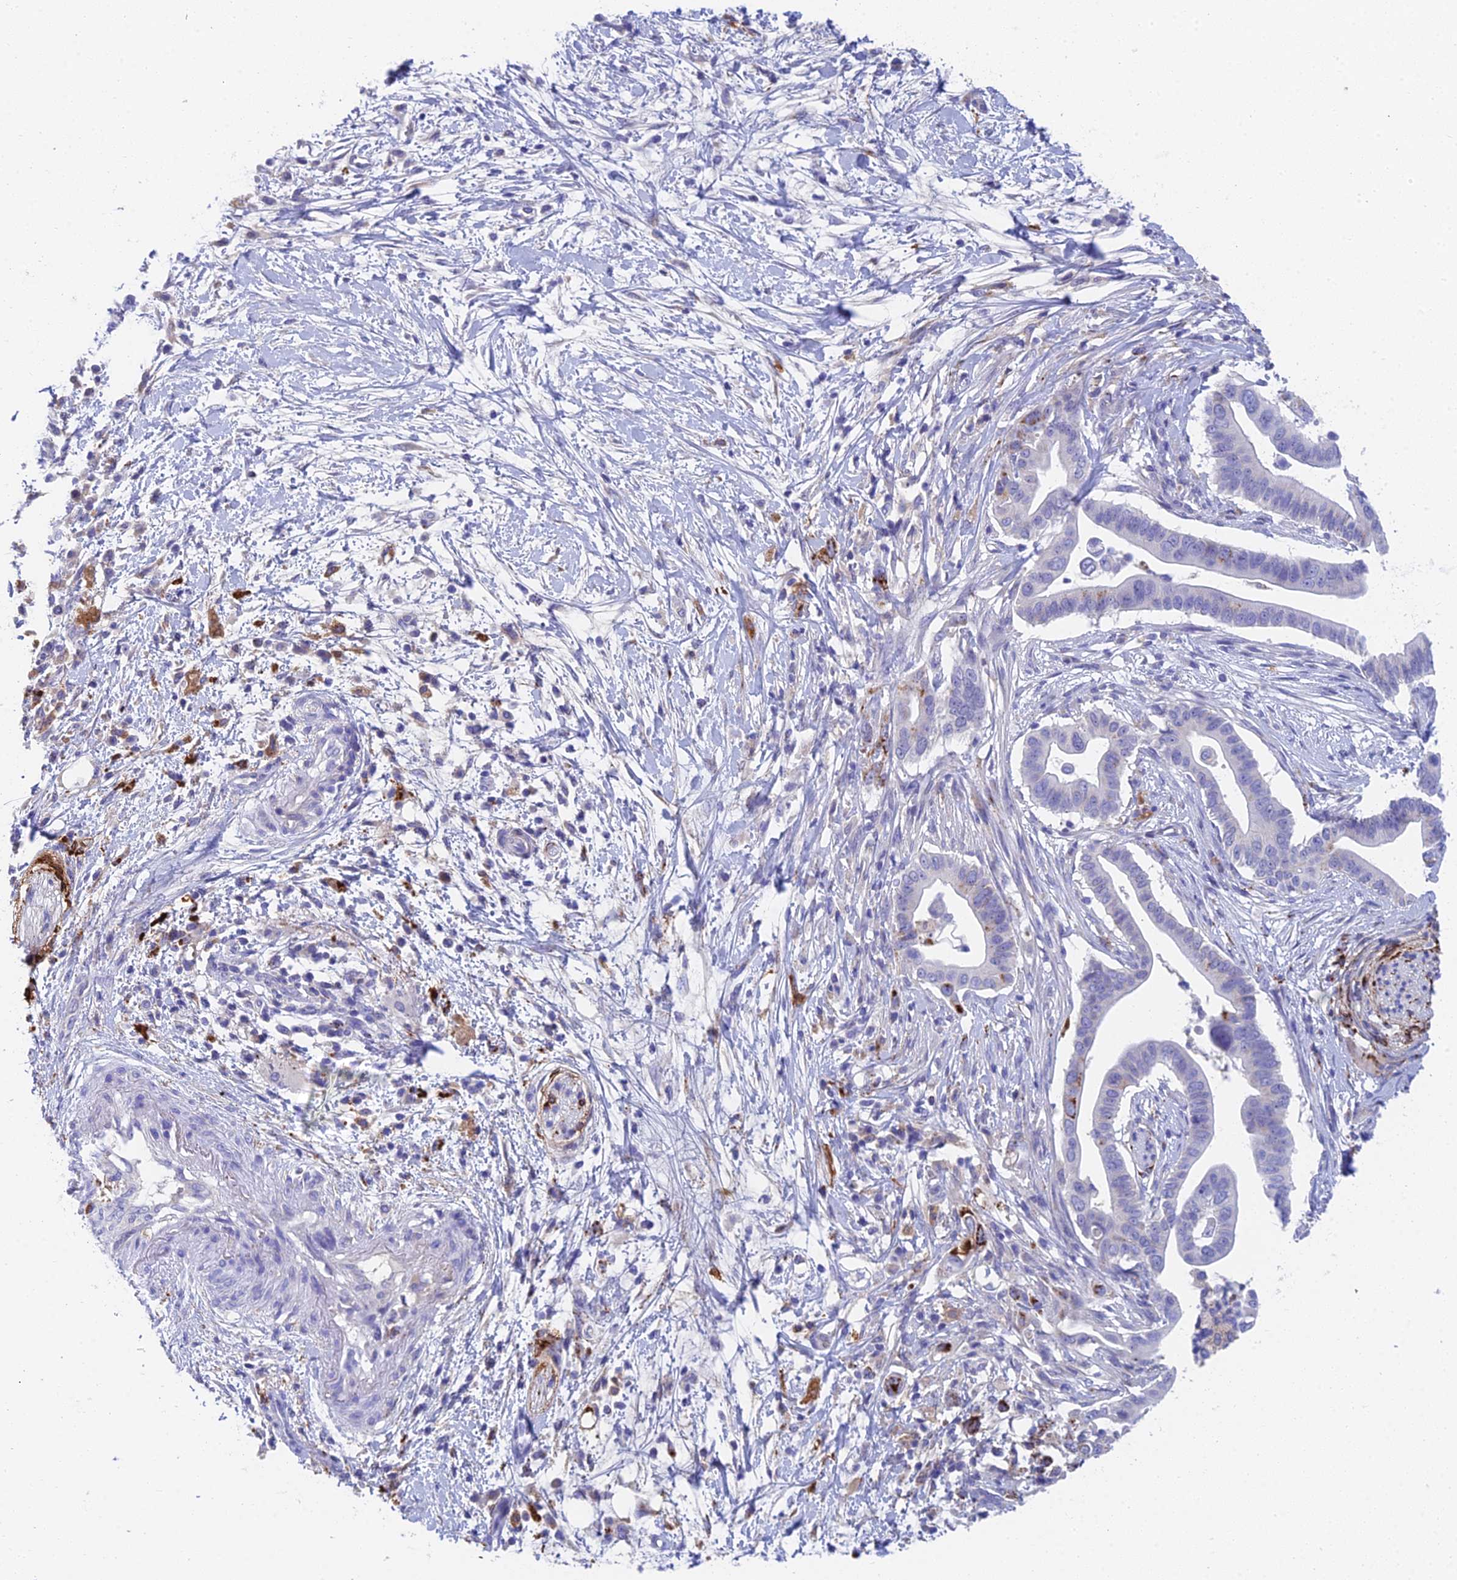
{"staining": {"intensity": "negative", "quantity": "none", "location": "none"}, "tissue": "pancreatic cancer", "cell_type": "Tumor cells", "image_type": "cancer", "snomed": [{"axis": "morphology", "description": "Adenocarcinoma, NOS"}, {"axis": "topography", "description": "Pancreas"}], "caption": "A photomicrograph of human pancreatic cancer (adenocarcinoma) is negative for staining in tumor cells. The staining is performed using DAB (3,3'-diaminobenzidine) brown chromogen with nuclei counter-stained in using hematoxylin.", "gene": "ADAMTS13", "patient": {"sex": "male", "age": 68}}